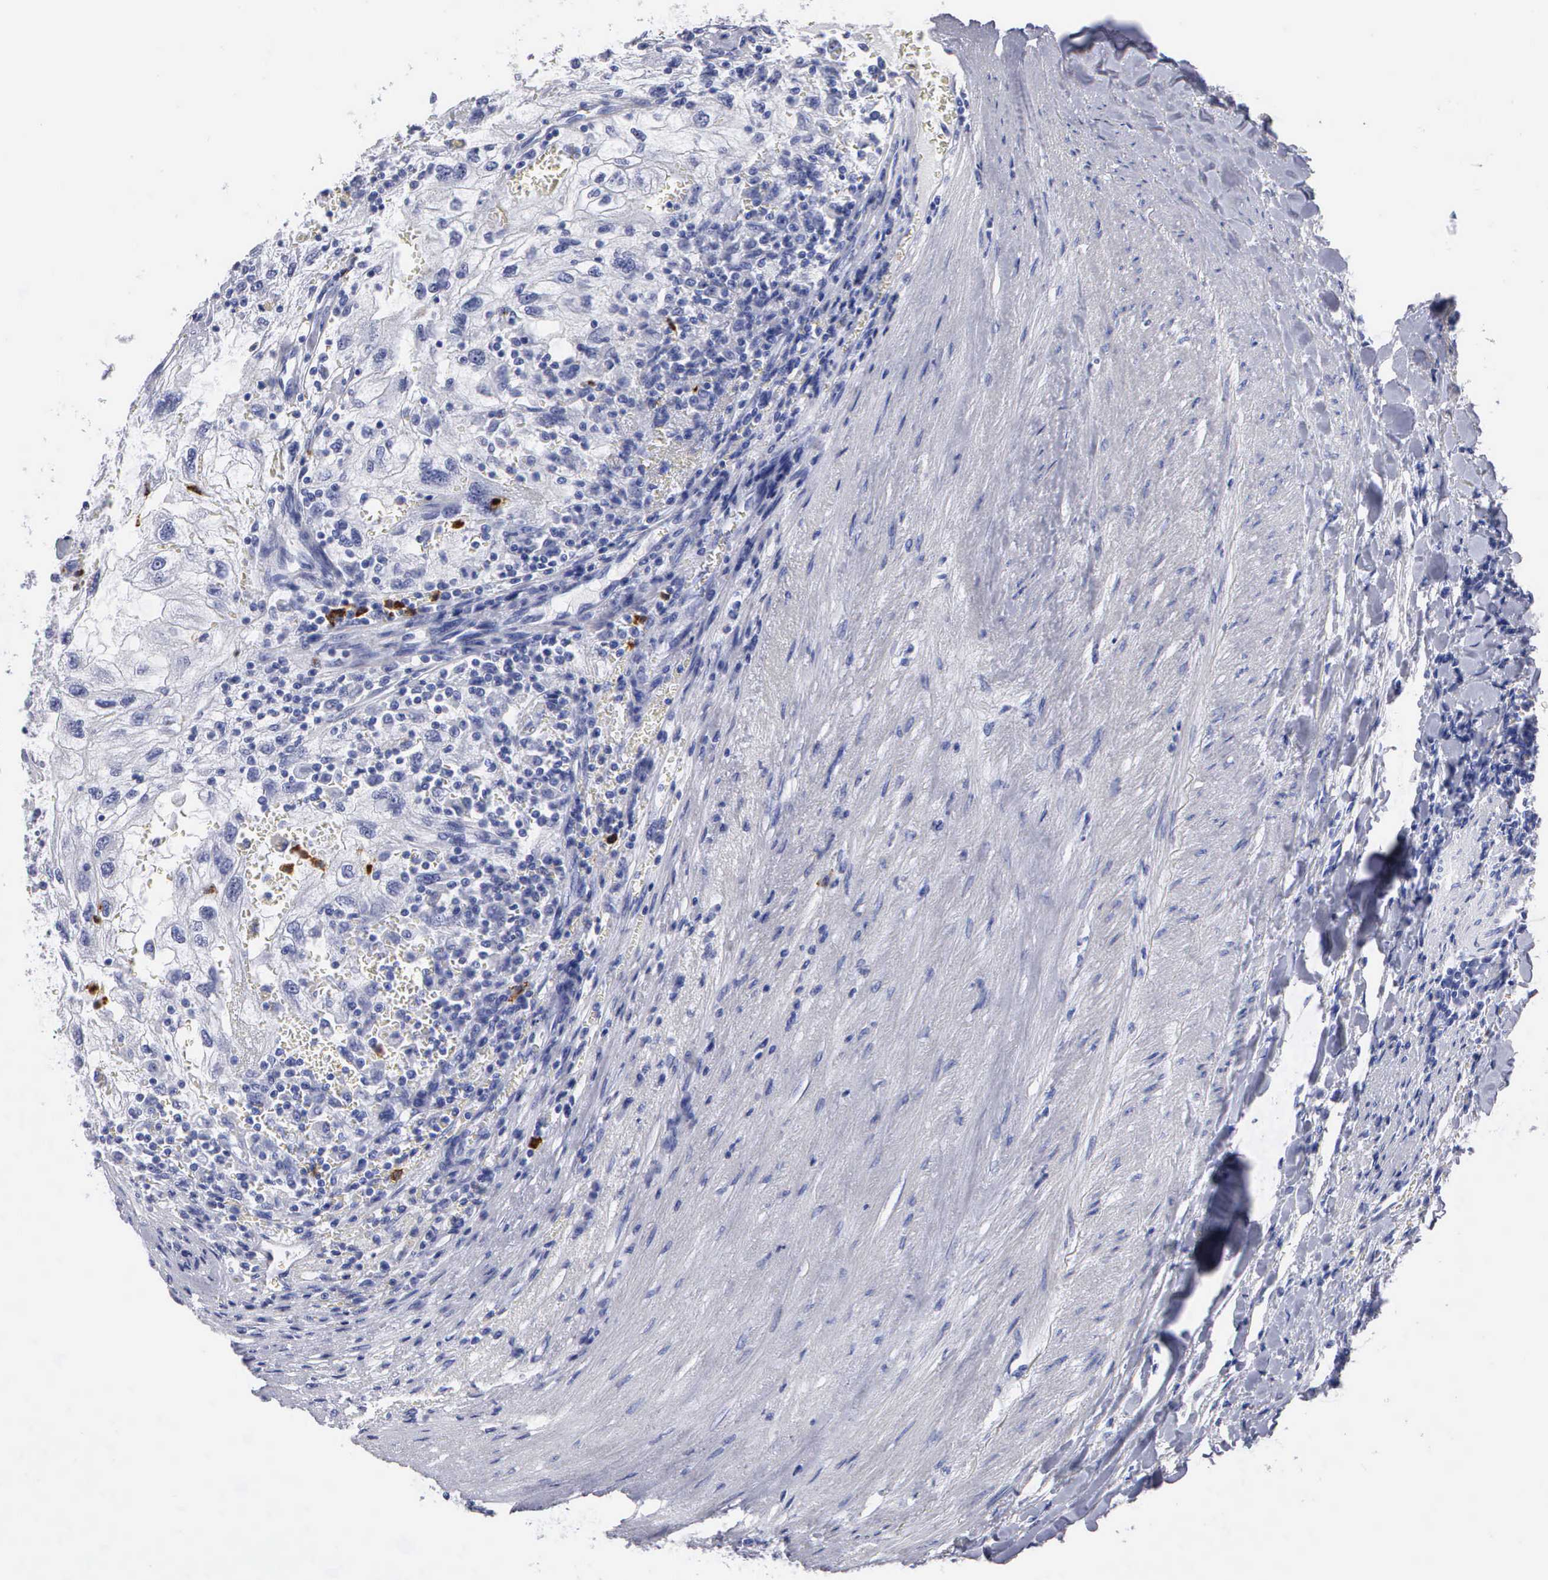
{"staining": {"intensity": "negative", "quantity": "none", "location": "none"}, "tissue": "renal cancer", "cell_type": "Tumor cells", "image_type": "cancer", "snomed": [{"axis": "morphology", "description": "Normal tissue, NOS"}, {"axis": "morphology", "description": "Adenocarcinoma, NOS"}, {"axis": "topography", "description": "Kidney"}], "caption": "DAB (3,3'-diaminobenzidine) immunohistochemical staining of renal cancer (adenocarcinoma) exhibits no significant positivity in tumor cells.", "gene": "CTSG", "patient": {"sex": "male", "age": 71}}